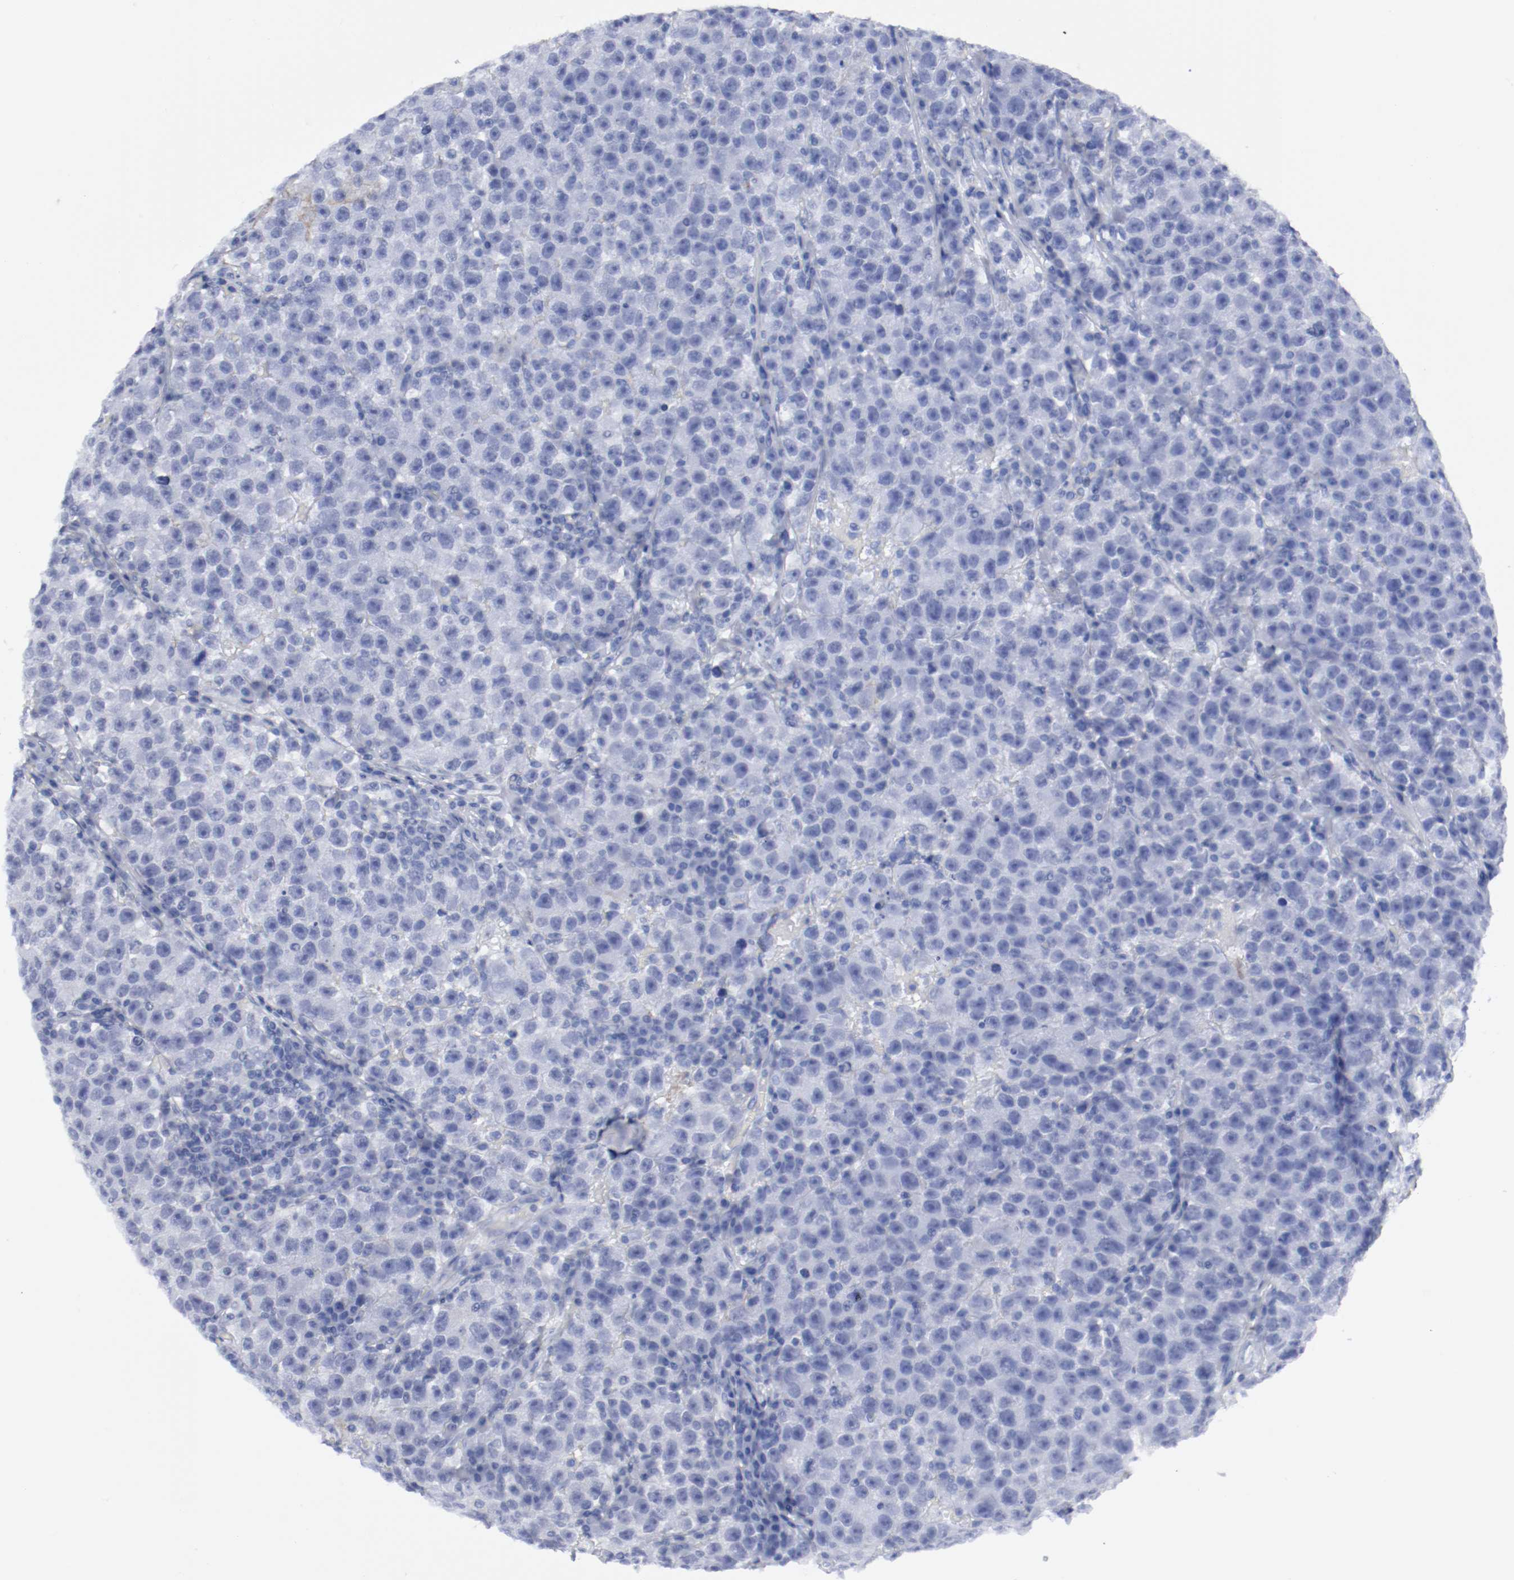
{"staining": {"intensity": "moderate", "quantity": "<25%", "location": "cytoplasmic/membranous"}, "tissue": "testis cancer", "cell_type": "Tumor cells", "image_type": "cancer", "snomed": [{"axis": "morphology", "description": "Seminoma, NOS"}, {"axis": "topography", "description": "Testis"}], "caption": "Protein analysis of seminoma (testis) tissue reveals moderate cytoplasmic/membranous expression in about <25% of tumor cells.", "gene": "TSPAN6", "patient": {"sex": "male", "age": 22}}